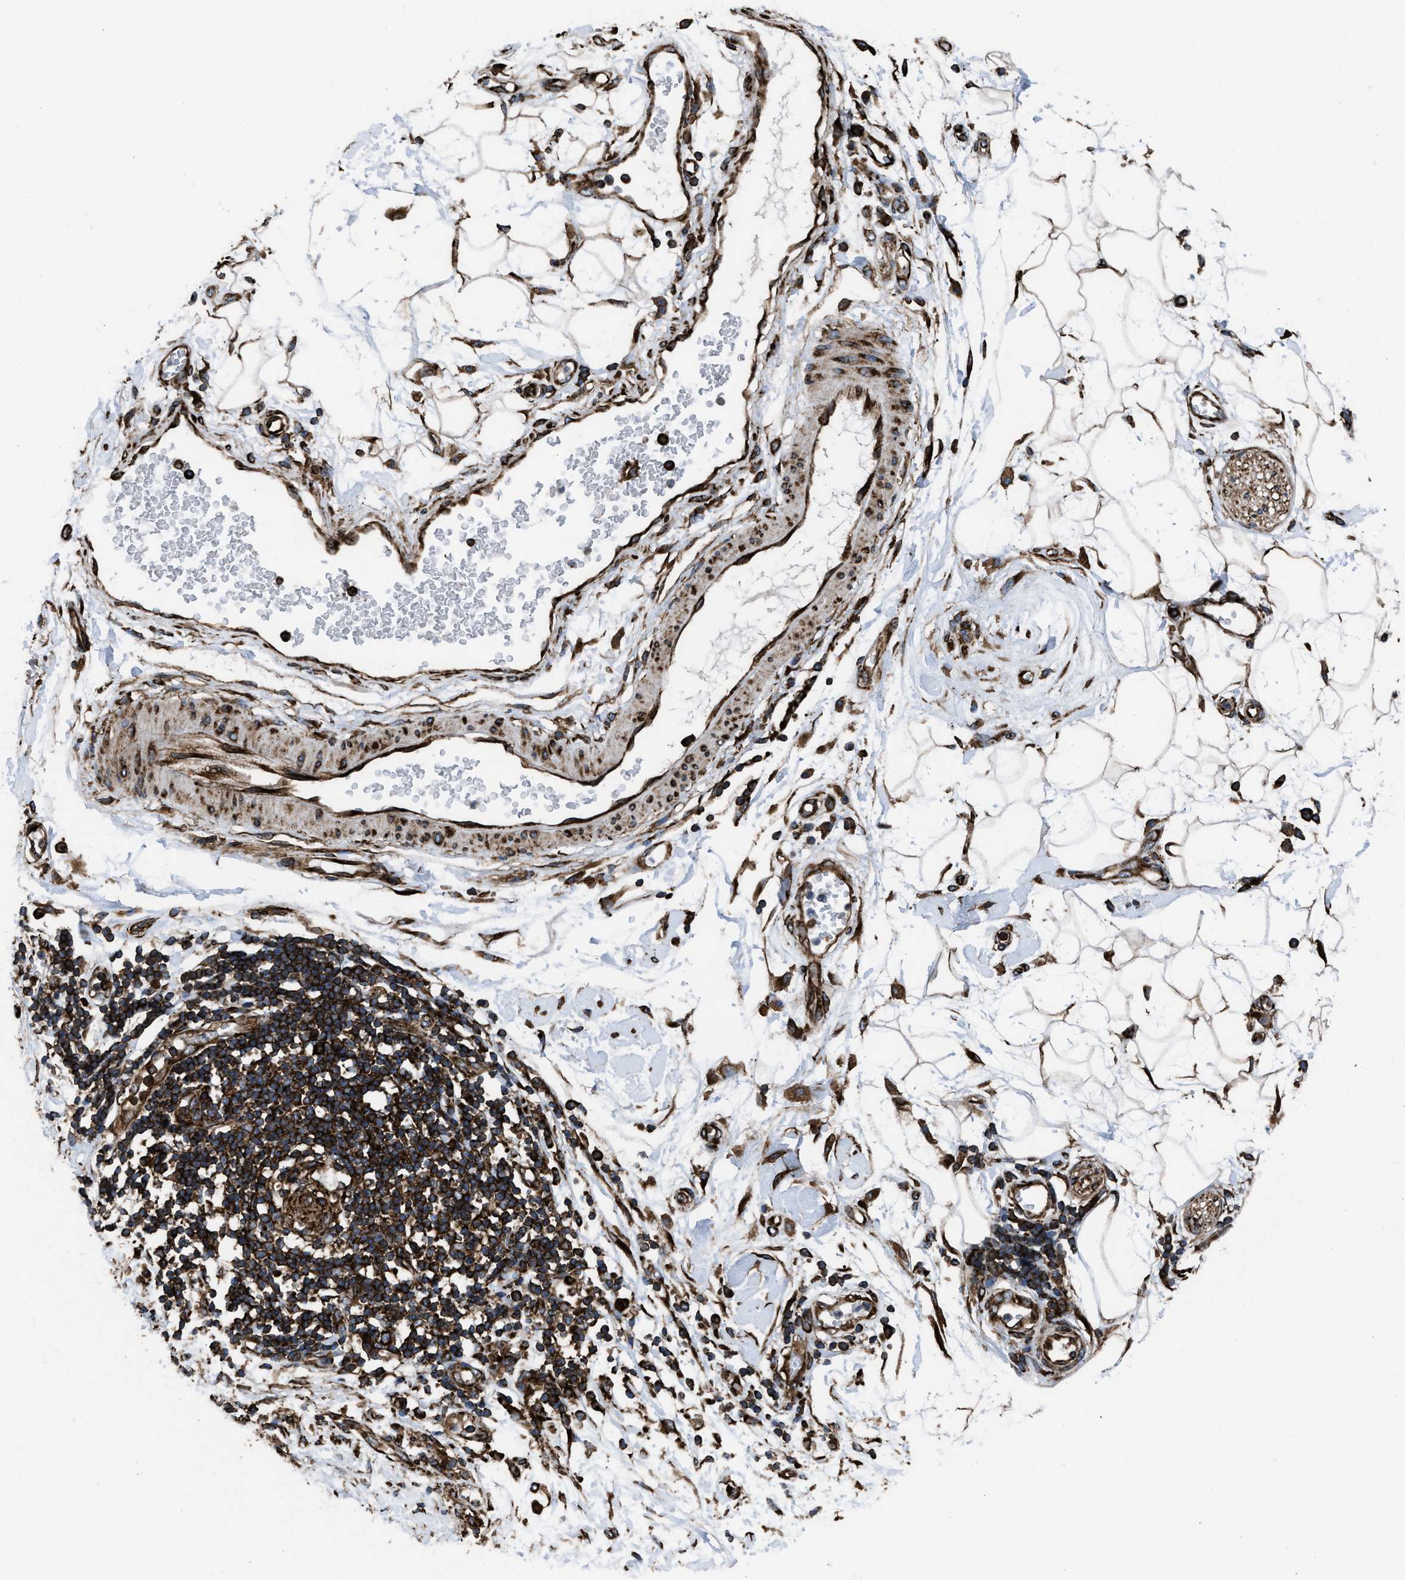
{"staining": {"intensity": "strong", "quantity": ">75%", "location": "cytoplasmic/membranous"}, "tissue": "adipose tissue", "cell_type": "Adipocytes", "image_type": "normal", "snomed": [{"axis": "morphology", "description": "Normal tissue, NOS"}, {"axis": "morphology", "description": "Adenocarcinoma, NOS"}, {"axis": "topography", "description": "Duodenum"}, {"axis": "topography", "description": "Peripheral nerve tissue"}], "caption": "Immunohistochemical staining of benign human adipose tissue exhibits >75% levels of strong cytoplasmic/membranous protein positivity in approximately >75% of adipocytes. (Brightfield microscopy of DAB IHC at high magnification).", "gene": "CAPRIN1", "patient": {"sex": "female", "age": 60}}